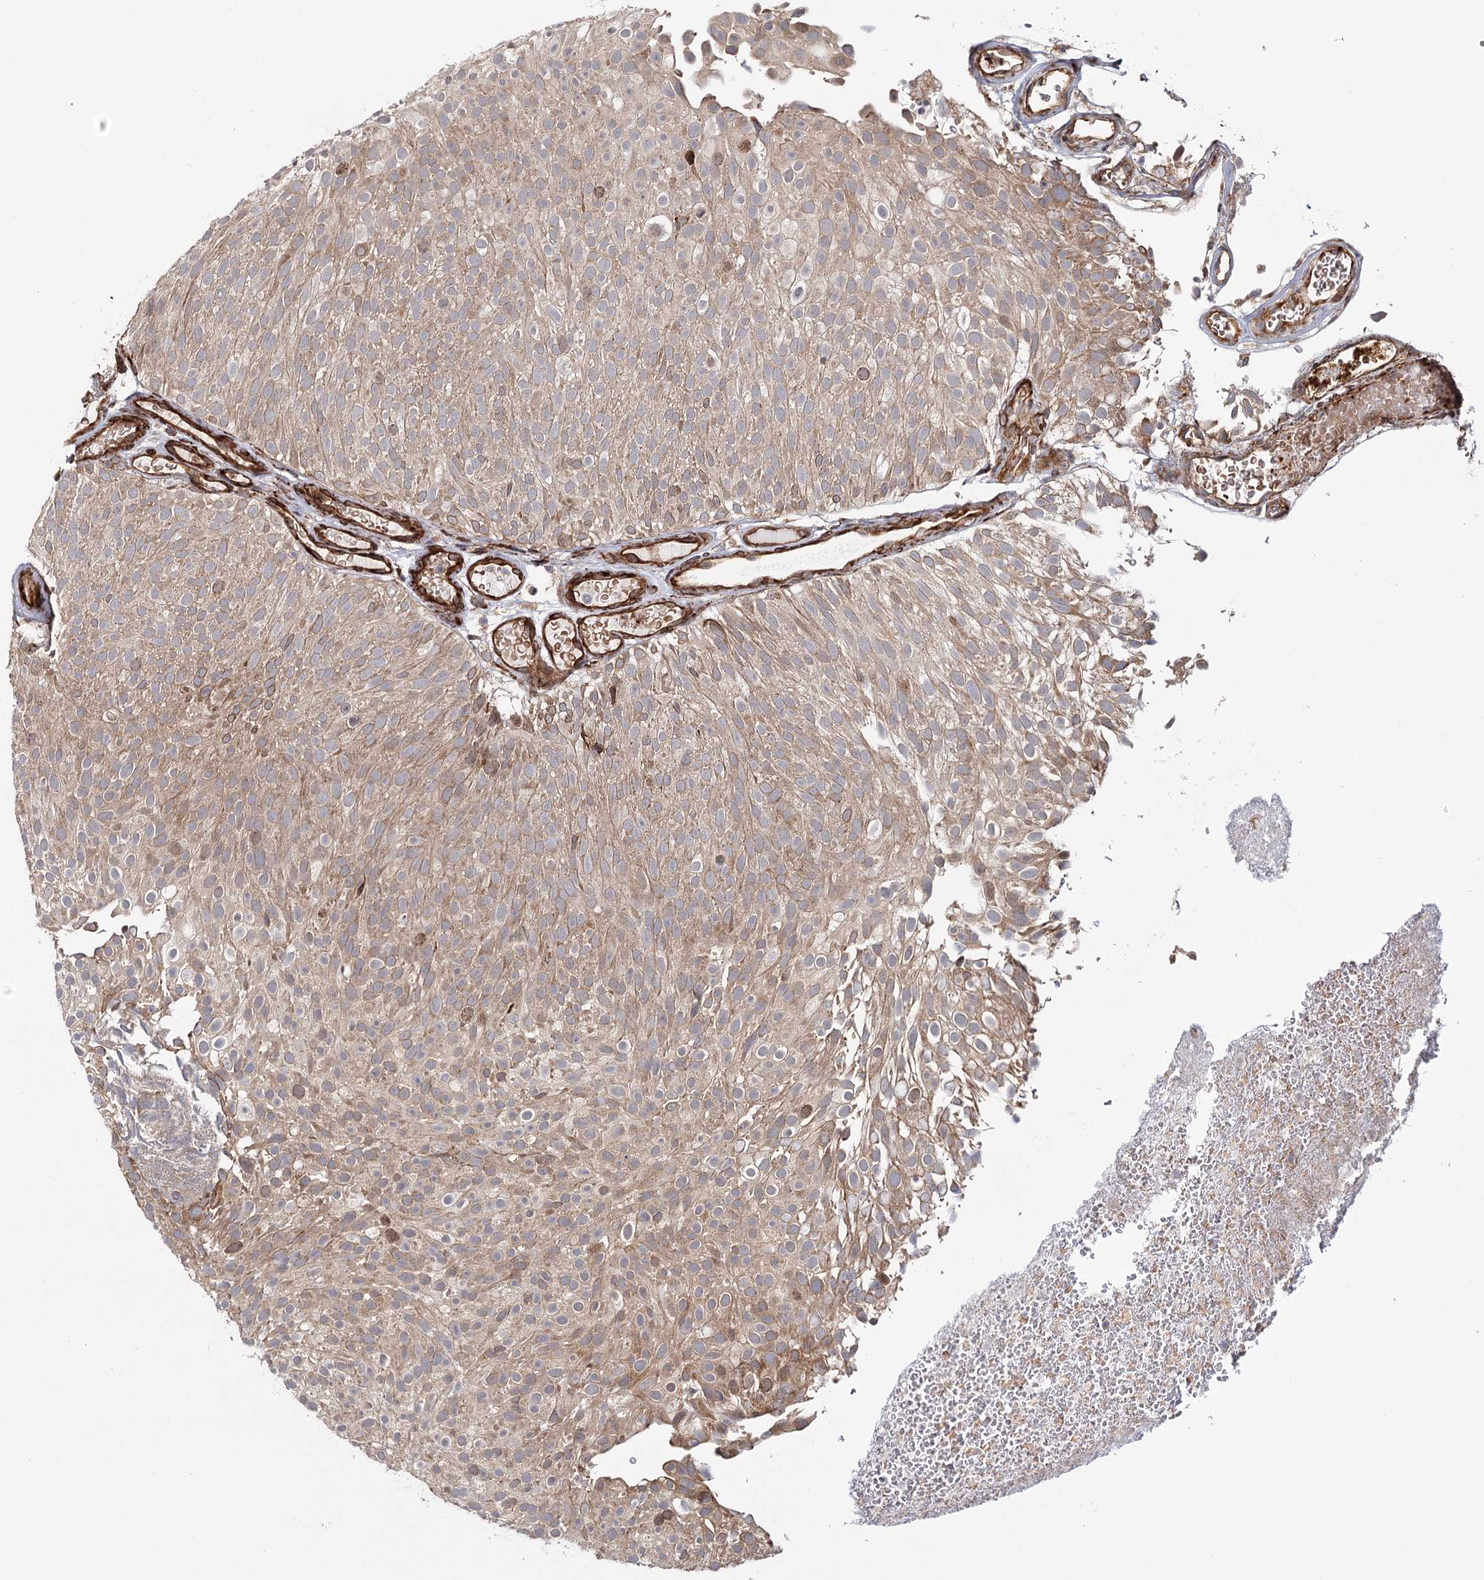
{"staining": {"intensity": "moderate", "quantity": ">75%", "location": "cytoplasmic/membranous,nuclear"}, "tissue": "urothelial cancer", "cell_type": "Tumor cells", "image_type": "cancer", "snomed": [{"axis": "morphology", "description": "Urothelial carcinoma, Low grade"}, {"axis": "topography", "description": "Urinary bladder"}], "caption": "Urothelial cancer stained with immunohistochemistry (IHC) shows moderate cytoplasmic/membranous and nuclear positivity in approximately >75% of tumor cells.", "gene": "MKNK1", "patient": {"sex": "male", "age": 78}}